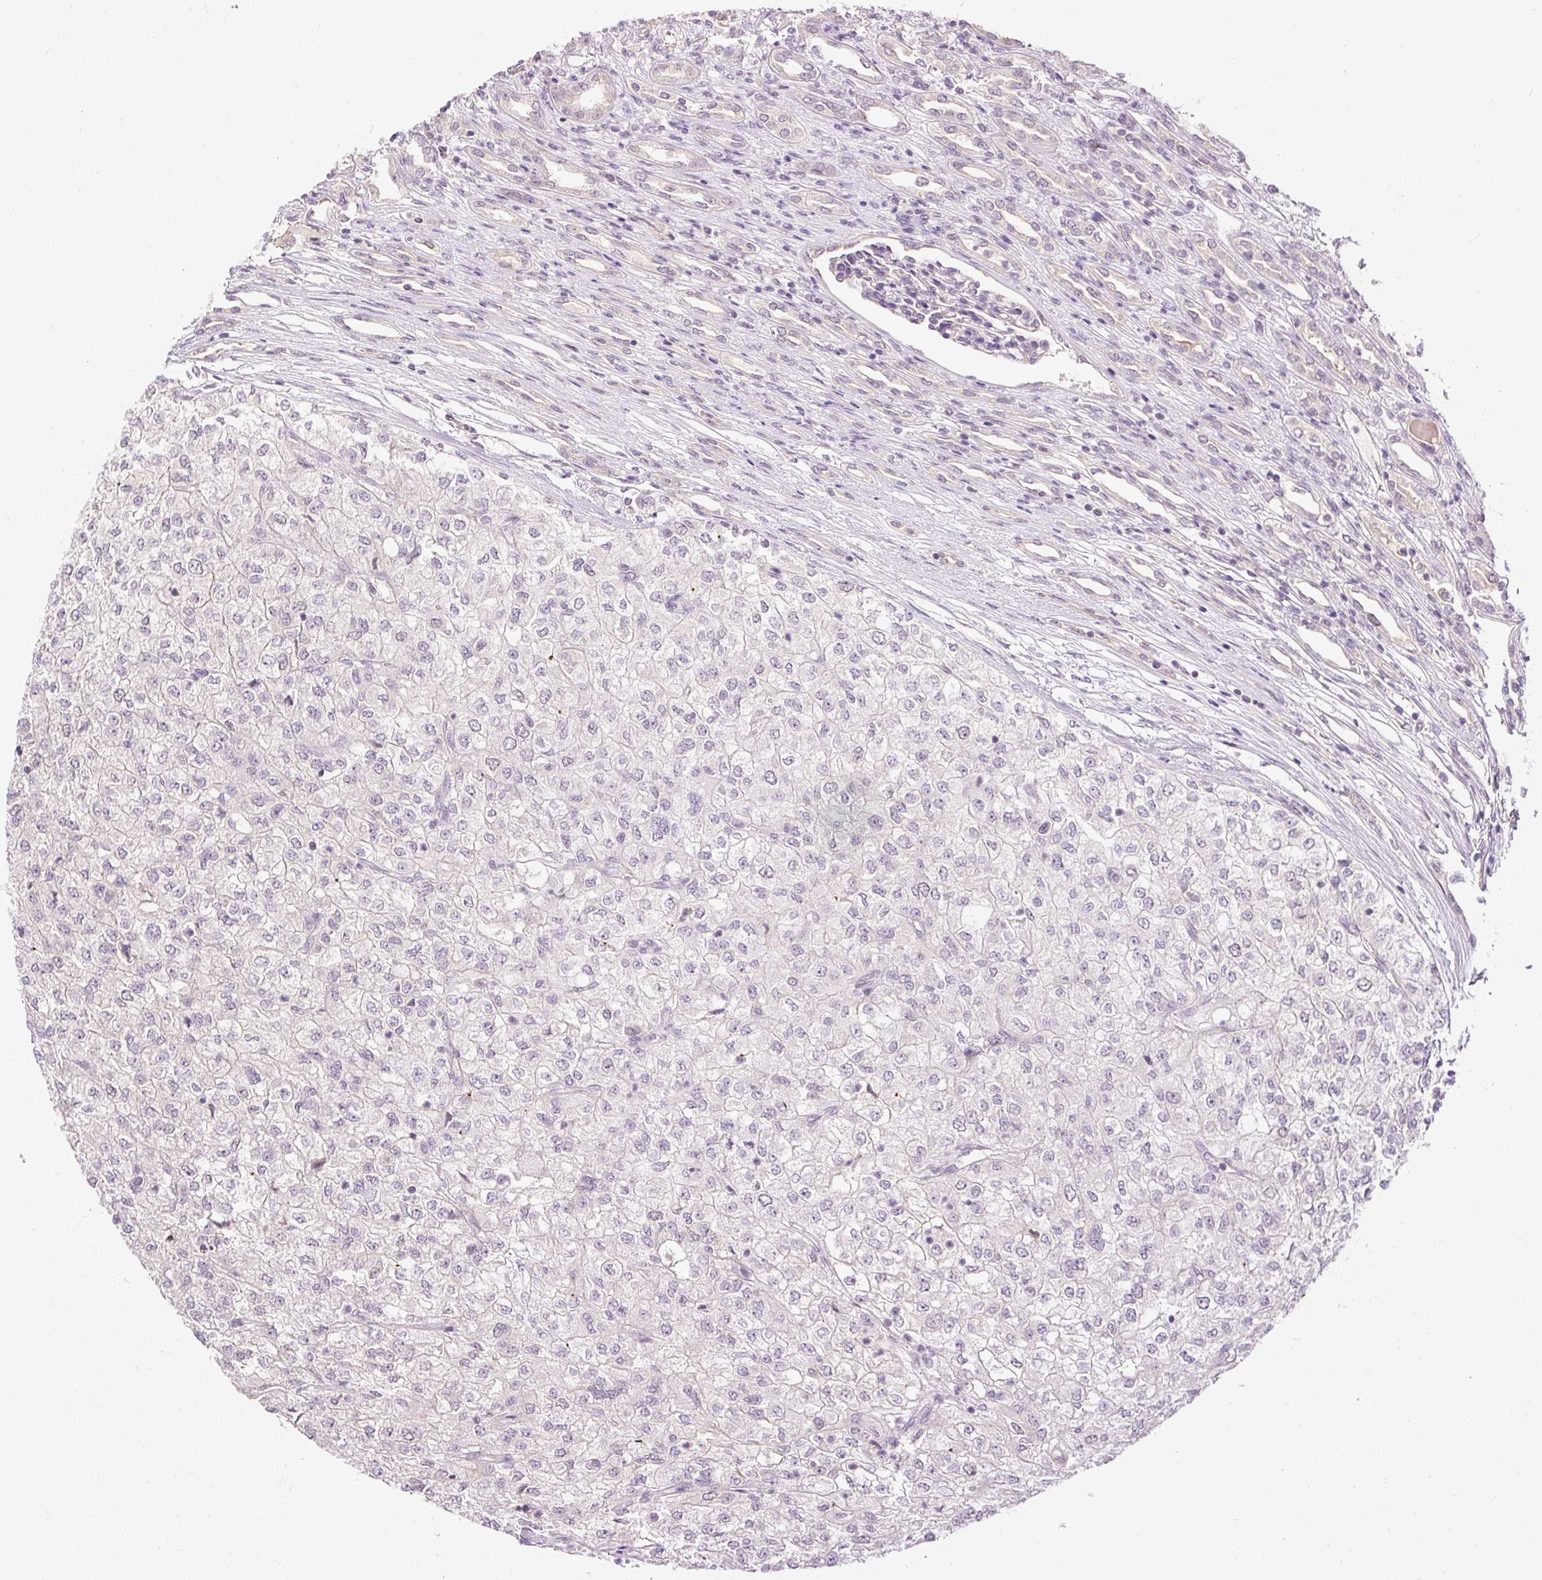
{"staining": {"intensity": "negative", "quantity": "none", "location": "none"}, "tissue": "renal cancer", "cell_type": "Tumor cells", "image_type": "cancer", "snomed": [{"axis": "morphology", "description": "Adenocarcinoma, NOS"}, {"axis": "topography", "description": "Kidney"}], "caption": "Protein analysis of renal cancer (adenocarcinoma) shows no significant expression in tumor cells.", "gene": "RACGAP1", "patient": {"sex": "female", "age": 54}}